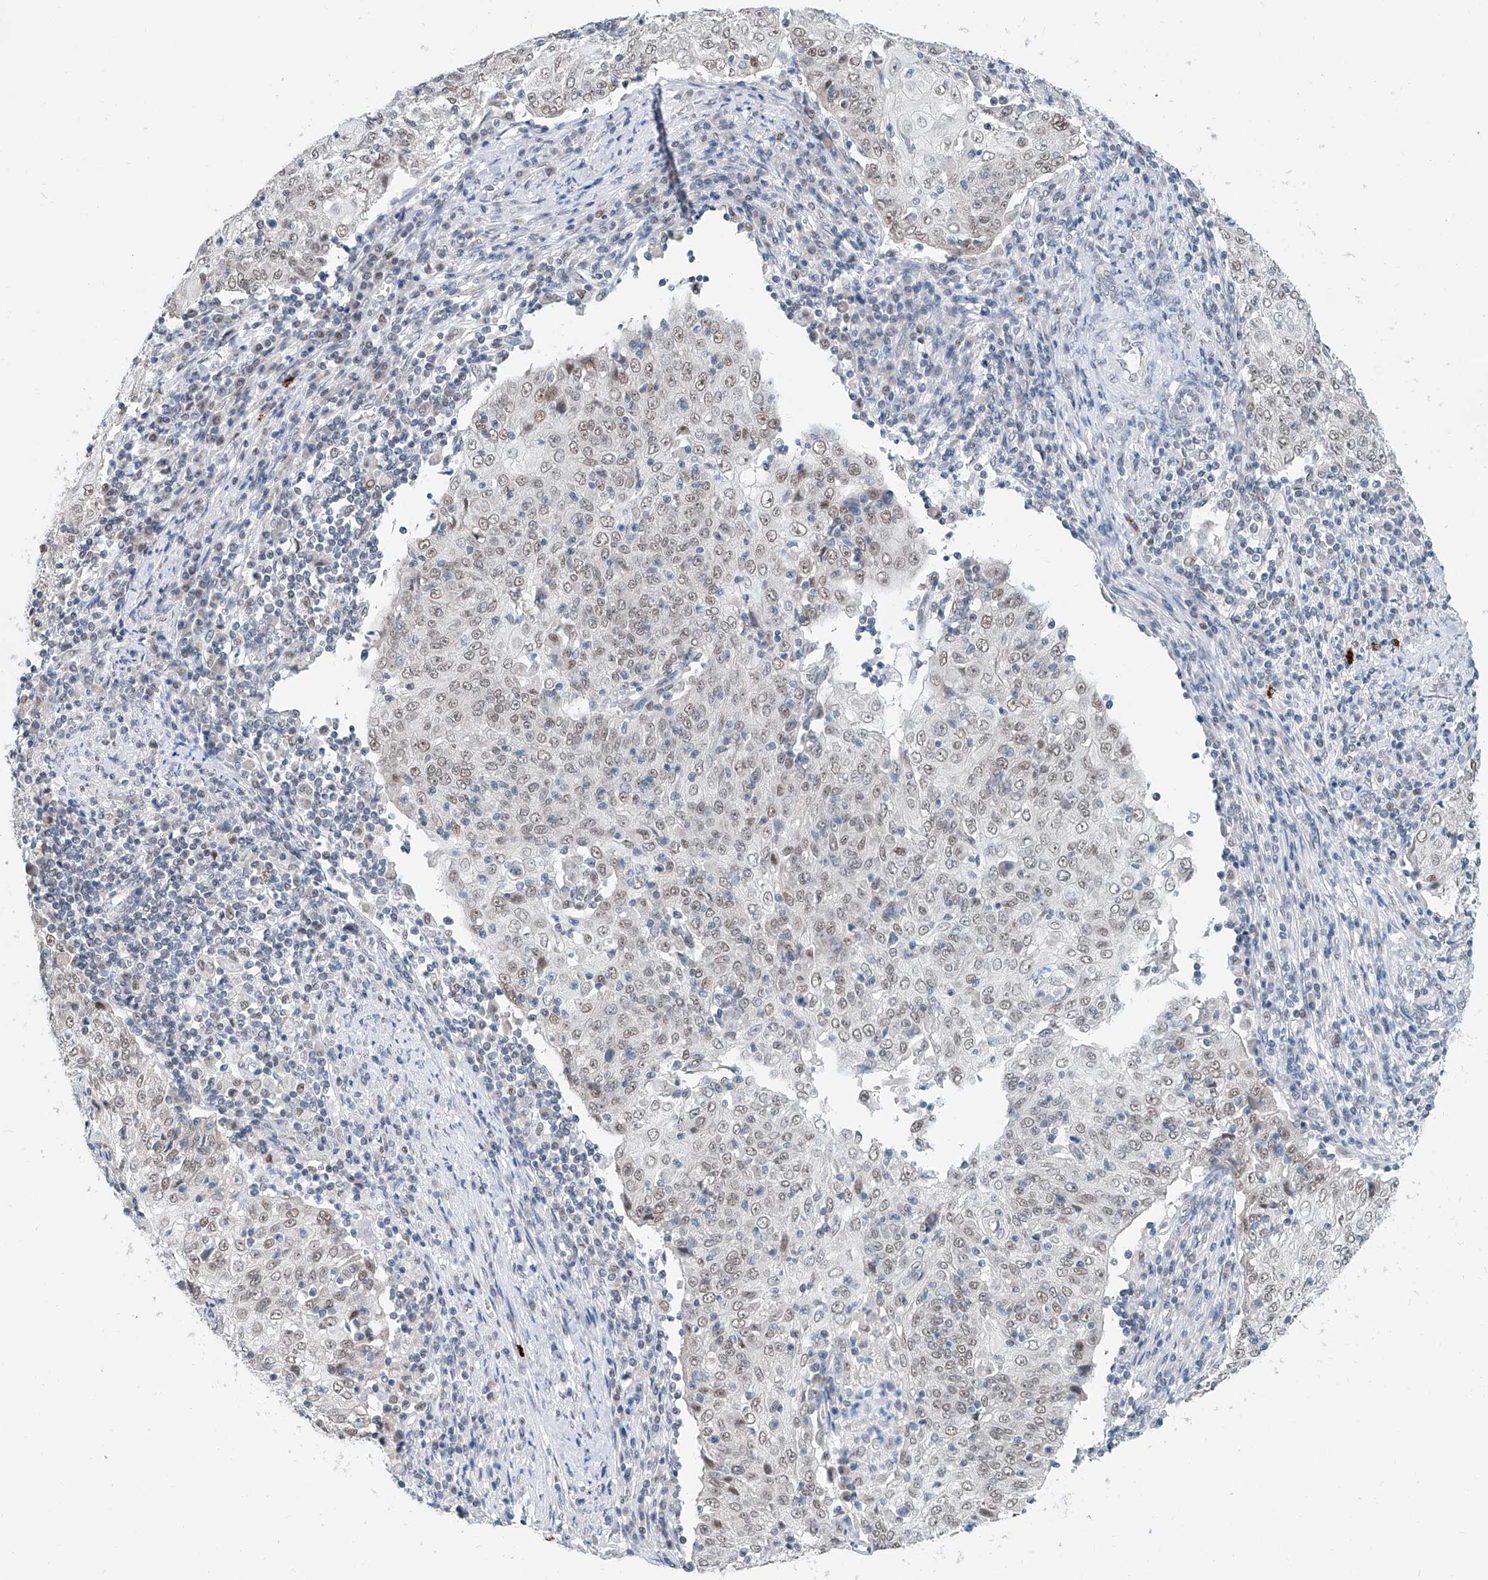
{"staining": {"intensity": "moderate", "quantity": "25%-75%", "location": "nuclear"}, "tissue": "cervical cancer", "cell_type": "Tumor cells", "image_type": "cancer", "snomed": [{"axis": "morphology", "description": "Squamous cell carcinoma, NOS"}, {"axis": "topography", "description": "Cervix"}], "caption": "DAB (3,3'-diaminobenzidine) immunohistochemical staining of human cervical cancer (squamous cell carcinoma) shows moderate nuclear protein staining in approximately 25%-75% of tumor cells.", "gene": "SDE2", "patient": {"sex": "female", "age": 48}}